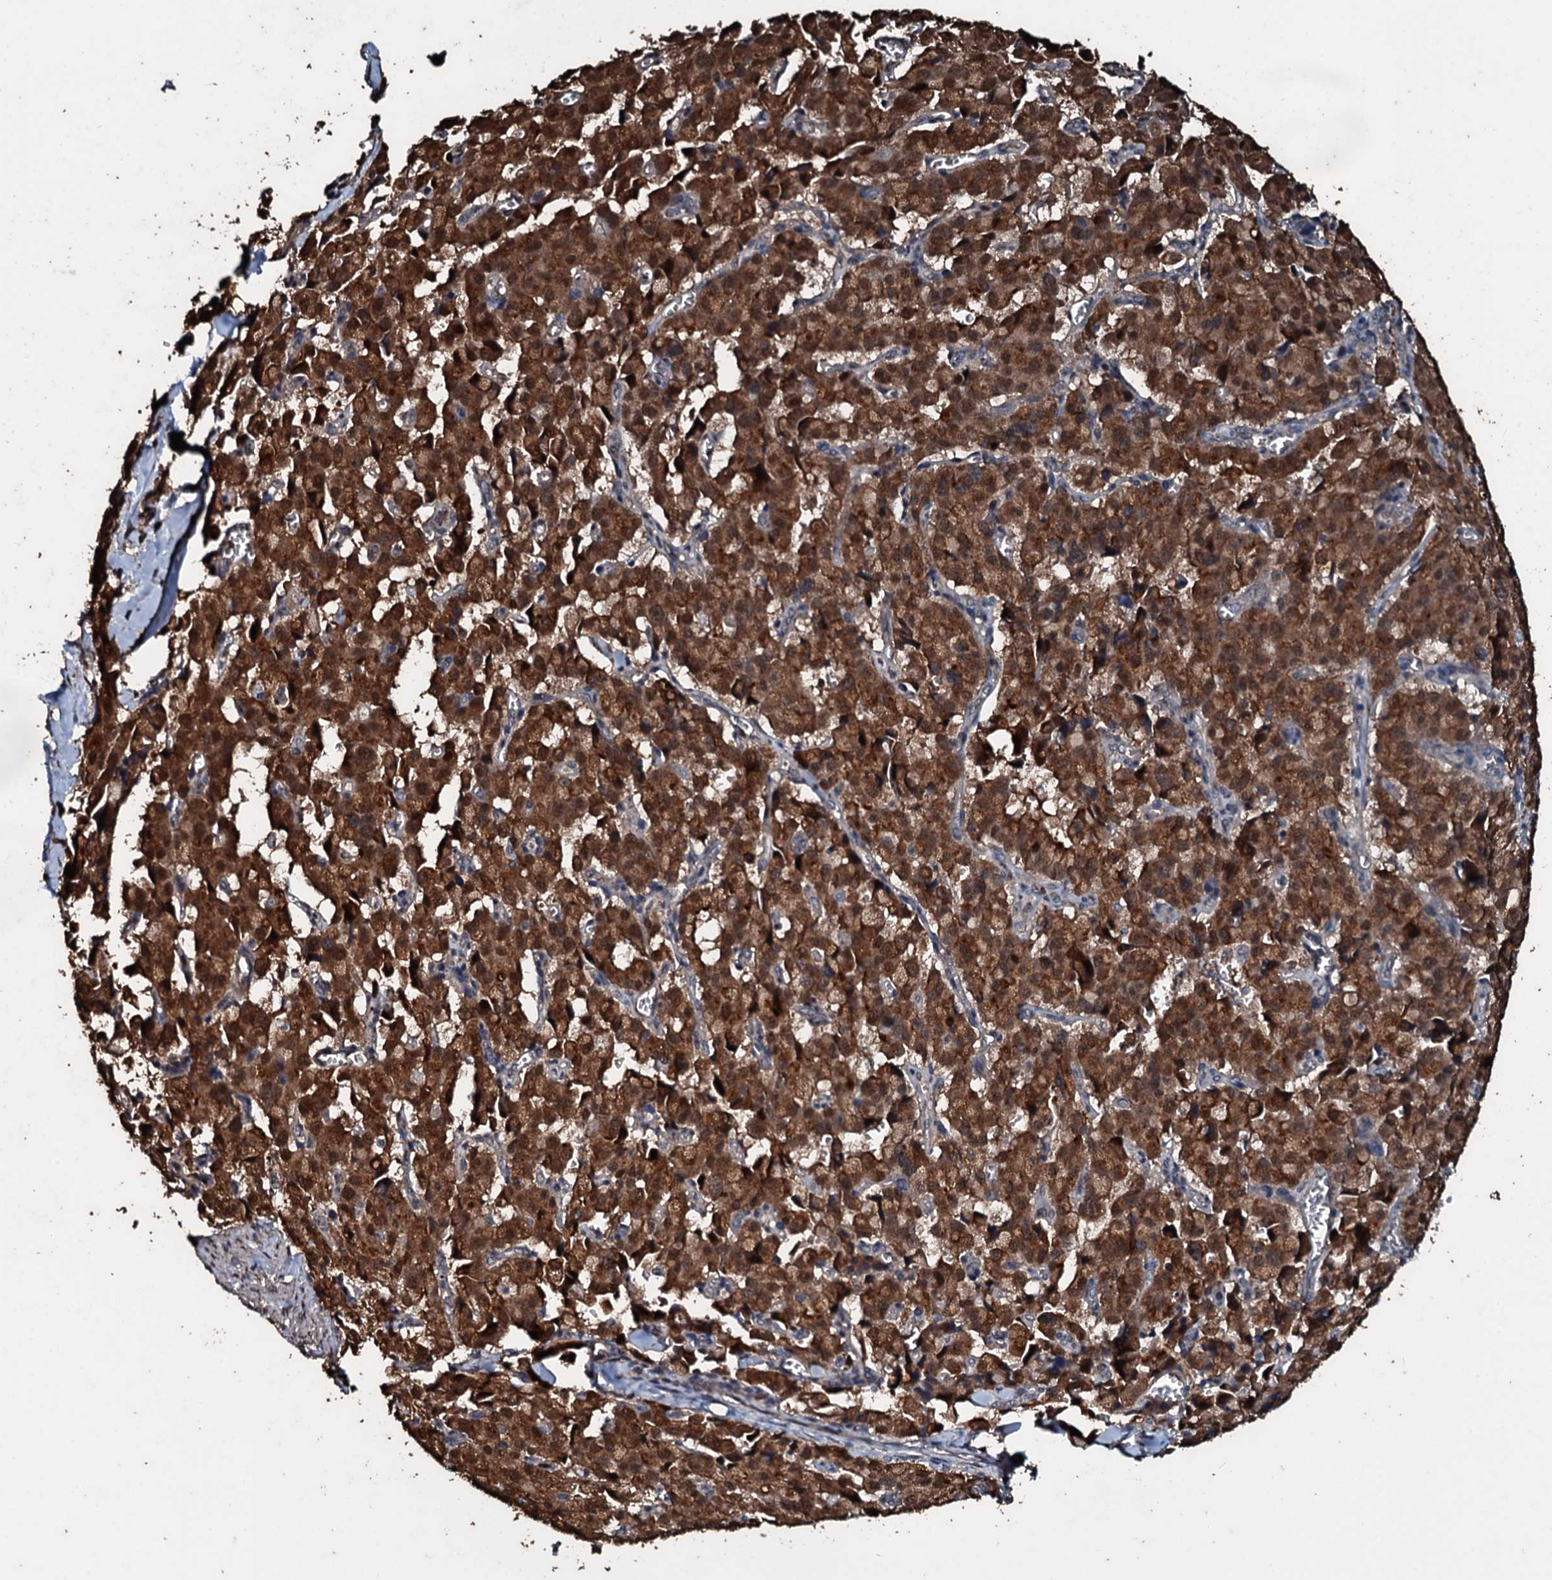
{"staining": {"intensity": "moderate", "quantity": ">75%", "location": "cytoplasmic/membranous,nuclear"}, "tissue": "pancreatic cancer", "cell_type": "Tumor cells", "image_type": "cancer", "snomed": [{"axis": "morphology", "description": "Adenocarcinoma, NOS"}, {"axis": "topography", "description": "Pancreas"}], "caption": "Tumor cells show moderate cytoplasmic/membranous and nuclear staining in approximately >75% of cells in pancreatic cancer.", "gene": "FAAP24", "patient": {"sex": "male", "age": 65}}